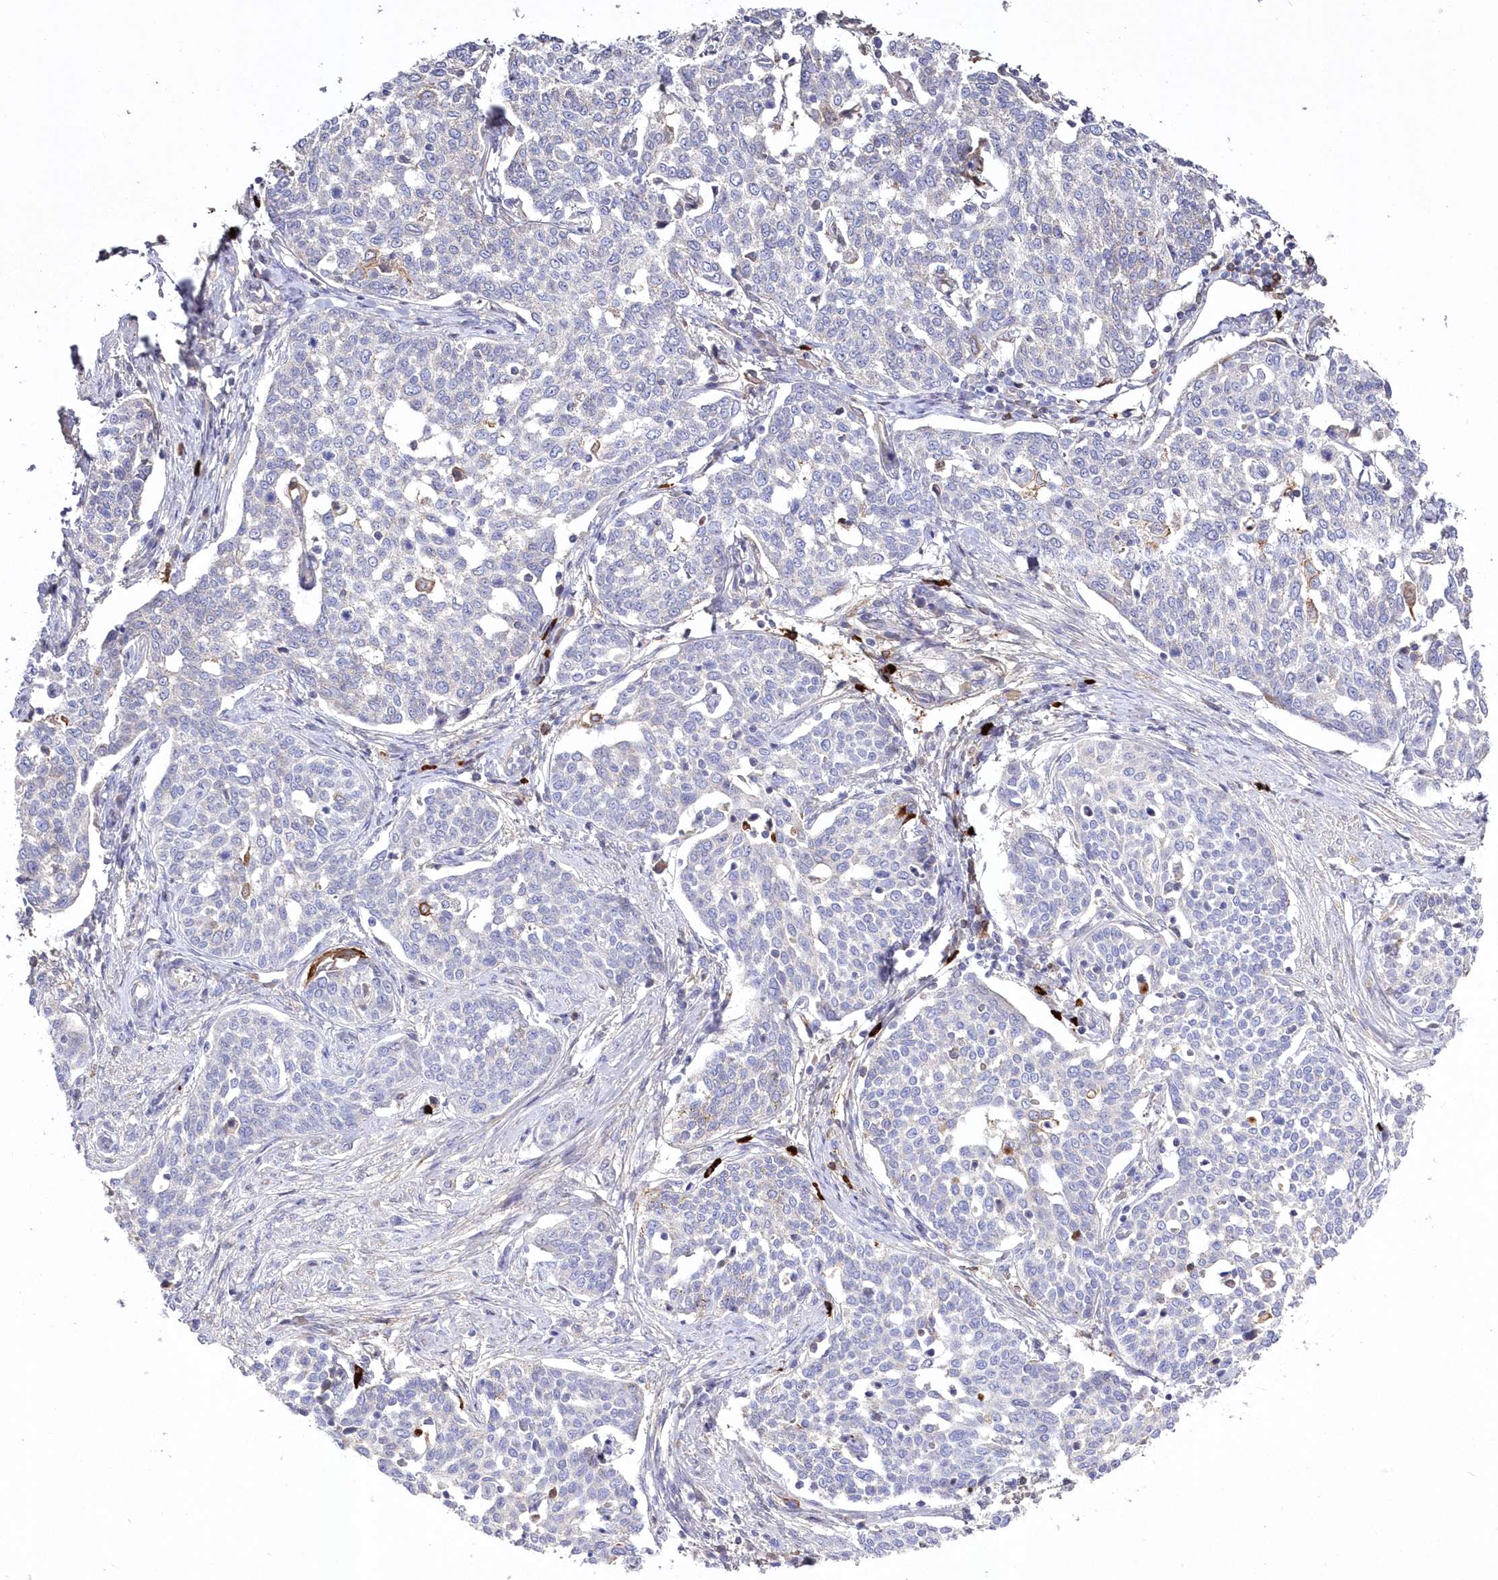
{"staining": {"intensity": "negative", "quantity": "none", "location": "none"}, "tissue": "cervical cancer", "cell_type": "Tumor cells", "image_type": "cancer", "snomed": [{"axis": "morphology", "description": "Squamous cell carcinoma, NOS"}, {"axis": "topography", "description": "Cervix"}], "caption": "This photomicrograph is of squamous cell carcinoma (cervical) stained with IHC to label a protein in brown with the nuclei are counter-stained blue. There is no positivity in tumor cells.", "gene": "WBP1L", "patient": {"sex": "female", "age": 34}}